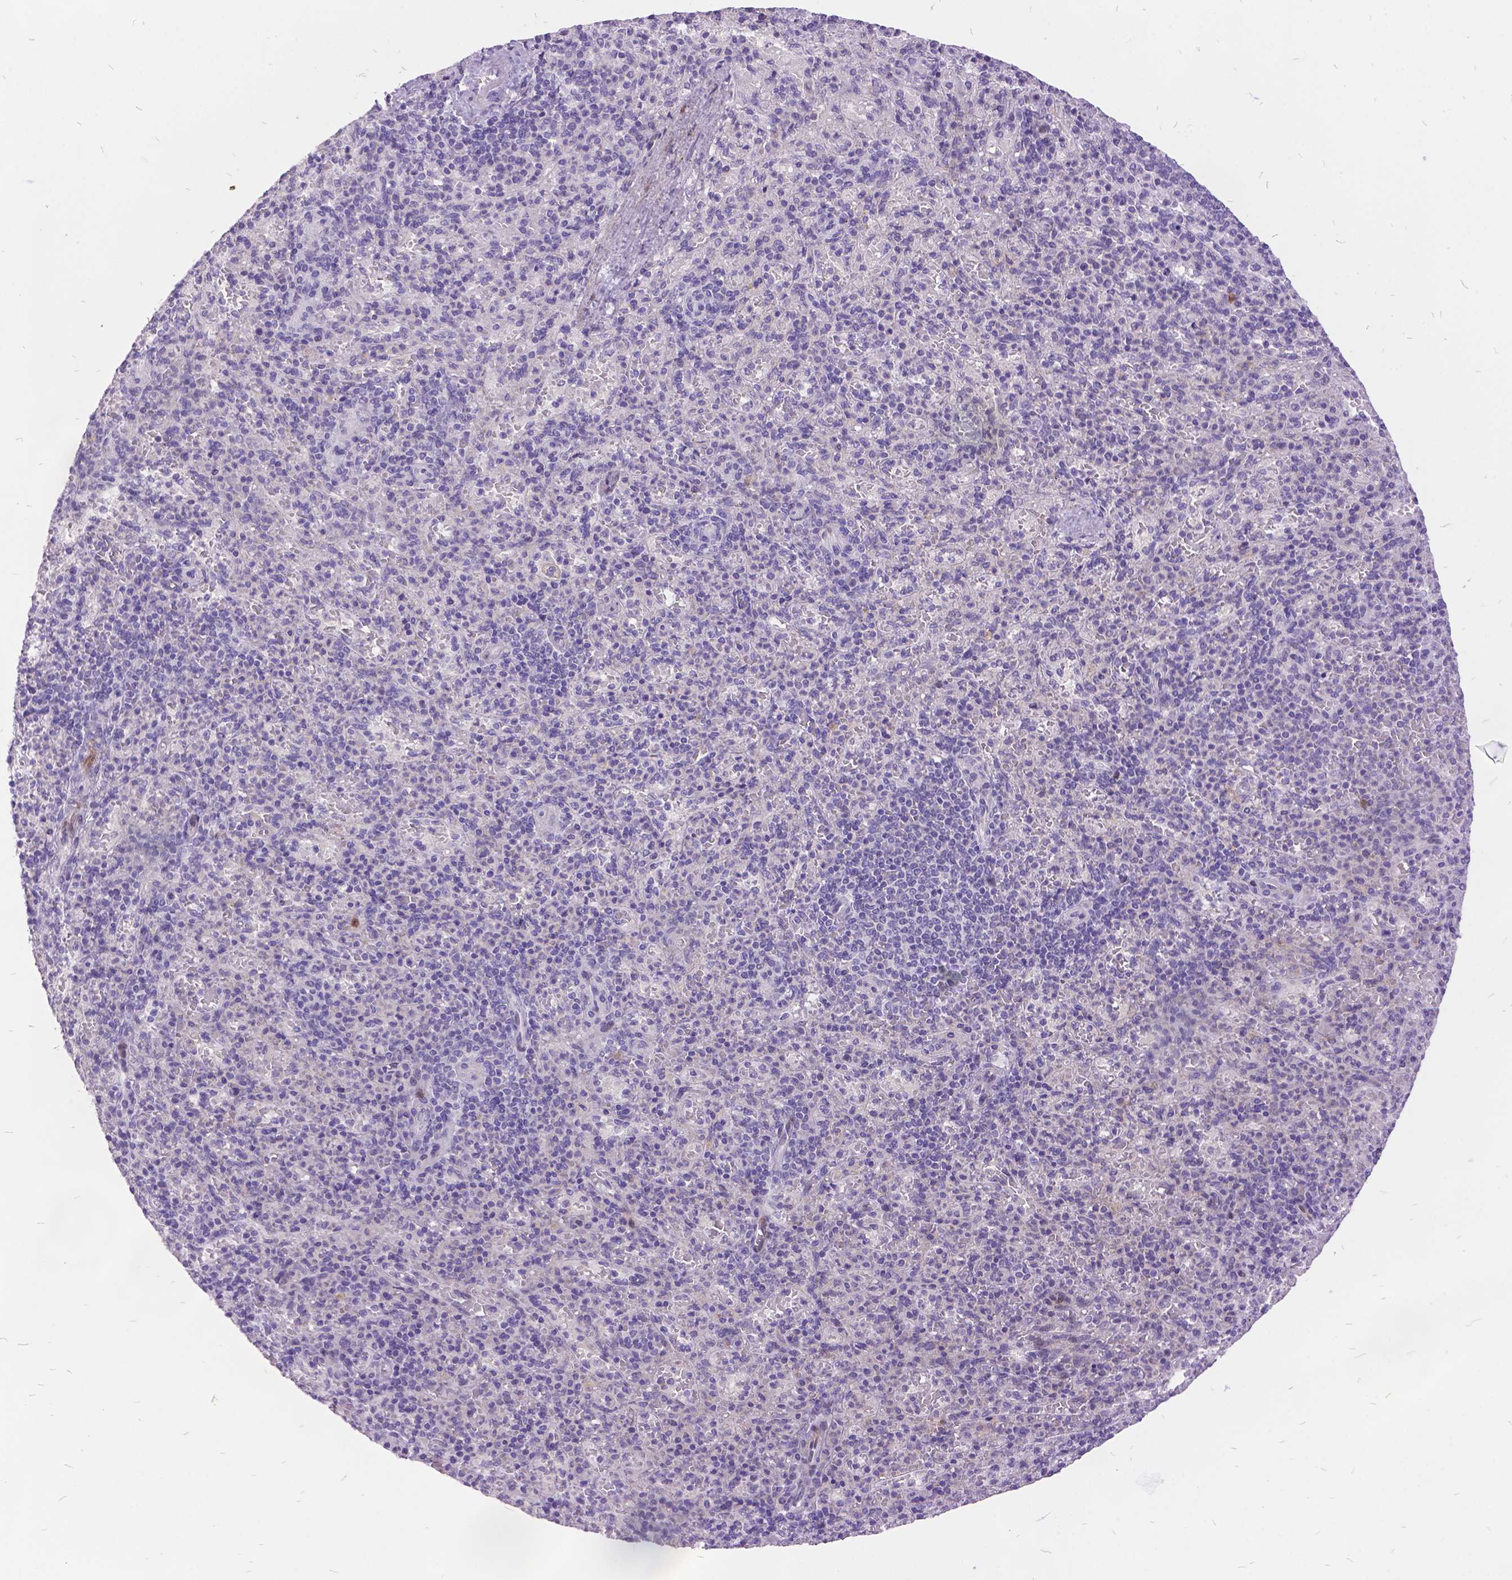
{"staining": {"intensity": "negative", "quantity": "none", "location": "none"}, "tissue": "spleen", "cell_type": "Cells in red pulp", "image_type": "normal", "snomed": [{"axis": "morphology", "description": "Normal tissue, NOS"}, {"axis": "topography", "description": "Spleen"}], "caption": "High power microscopy image of an IHC image of benign spleen, revealing no significant positivity in cells in red pulp.", "gene": "ITGB6", "patient": {"sex": "female", "age": 74}}